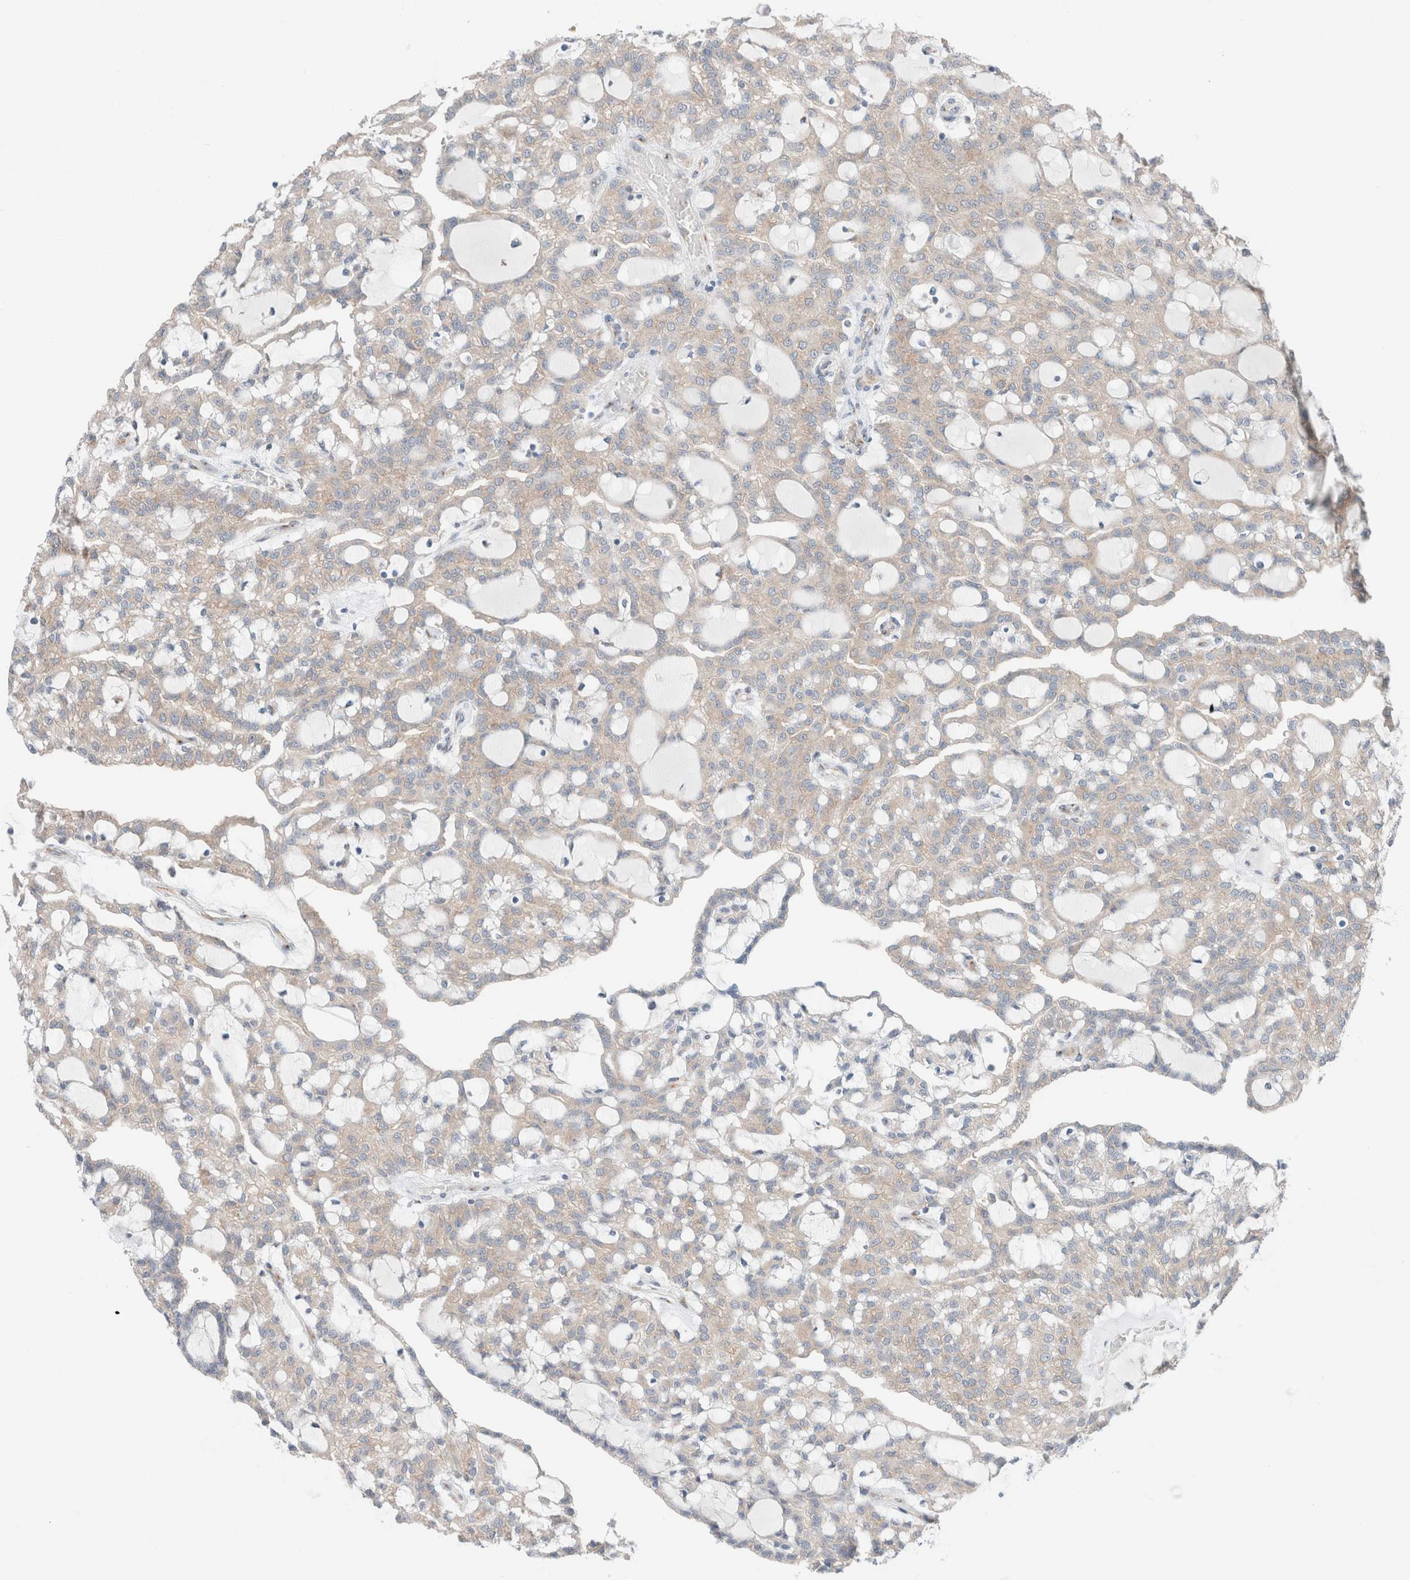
{"staining": {"intensity": "weak", "quantity": "25%-75%", "location": "cytoplasmic/membranous"}, "tissue": "renal cancer", "cell_type": "Tumor cells", "image_type": "cancer", "snomed": [{"axis": "morphology", "description": "Adenocarcinoma, NOS"}, {"axis": "topography", "description": "Kidney"}], "caption": "There is low levels of weak cytoplasmic/membranous positivity in tumor cells of renal cancer (adenocarcinoma), as demonstrated by immunohistochemical staining (brown color).", "gene": "CASC3", "patient": {"sex": "male", "age": 63}}